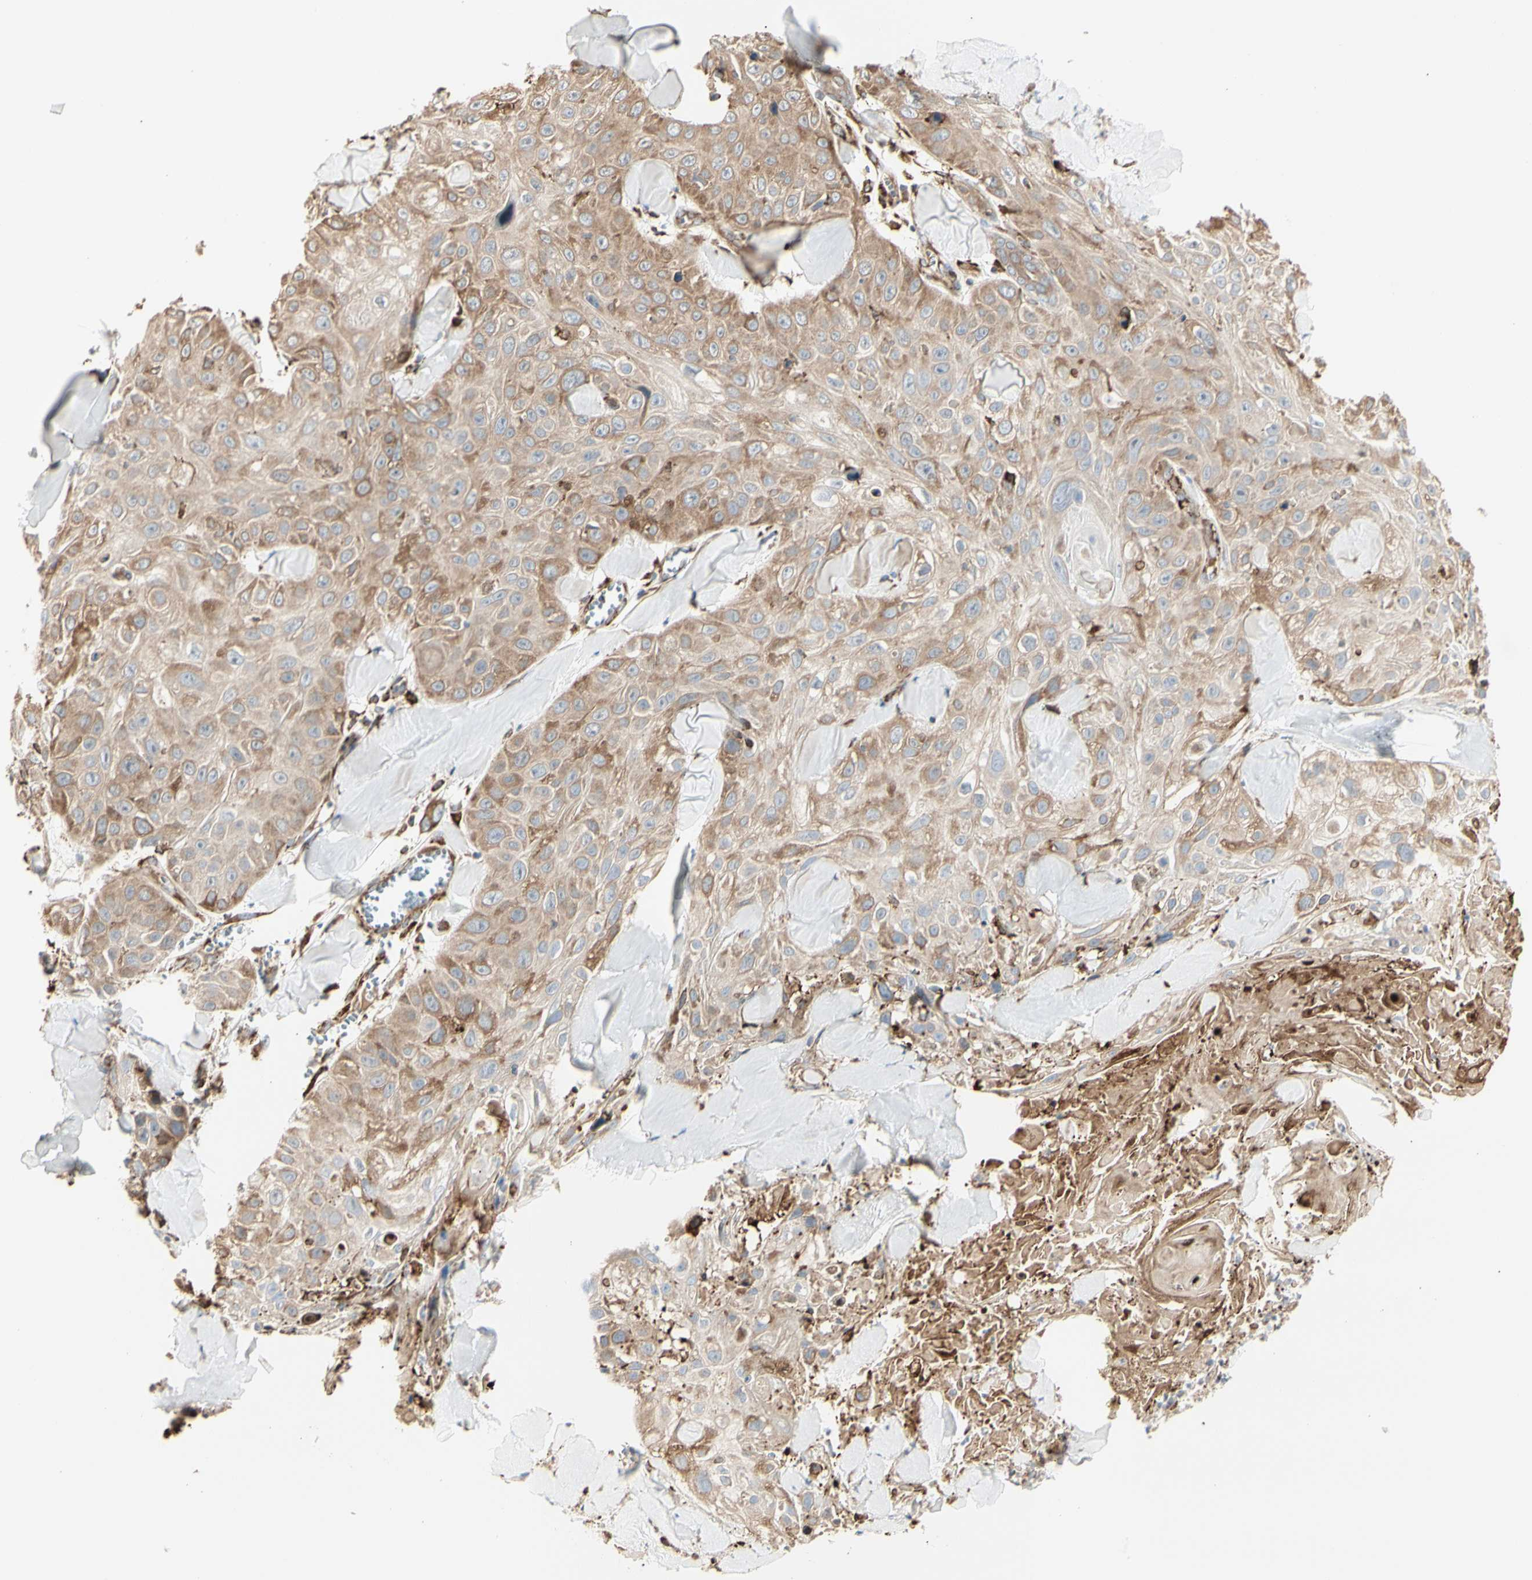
{"staining": {"intensity": "moderate", "quantity": ">75%", "location": "cytoplasmic/membranous"}, "tissue": "skin cancer", "cell_type": "Tumor cells", "image_type": "cancer", "snomed": [{"axis": "morphology", "description": "Squamous cell carcinoma, NOS"}, {"axis": "topography", "description": "Skin"}], "caption": "Skin squamous cell carcinoma was stained to show a protein in brown. There is medium levels of moderate cytoplasmic/membranous positivity in about >75% of tumor cells. Using DAB (brown) and hematoxylin (blue) stains, captured at high magnification using brightfield microscopy.", "gene": "HSP90B1", "patient": {"sex": "male", "age": 86}}